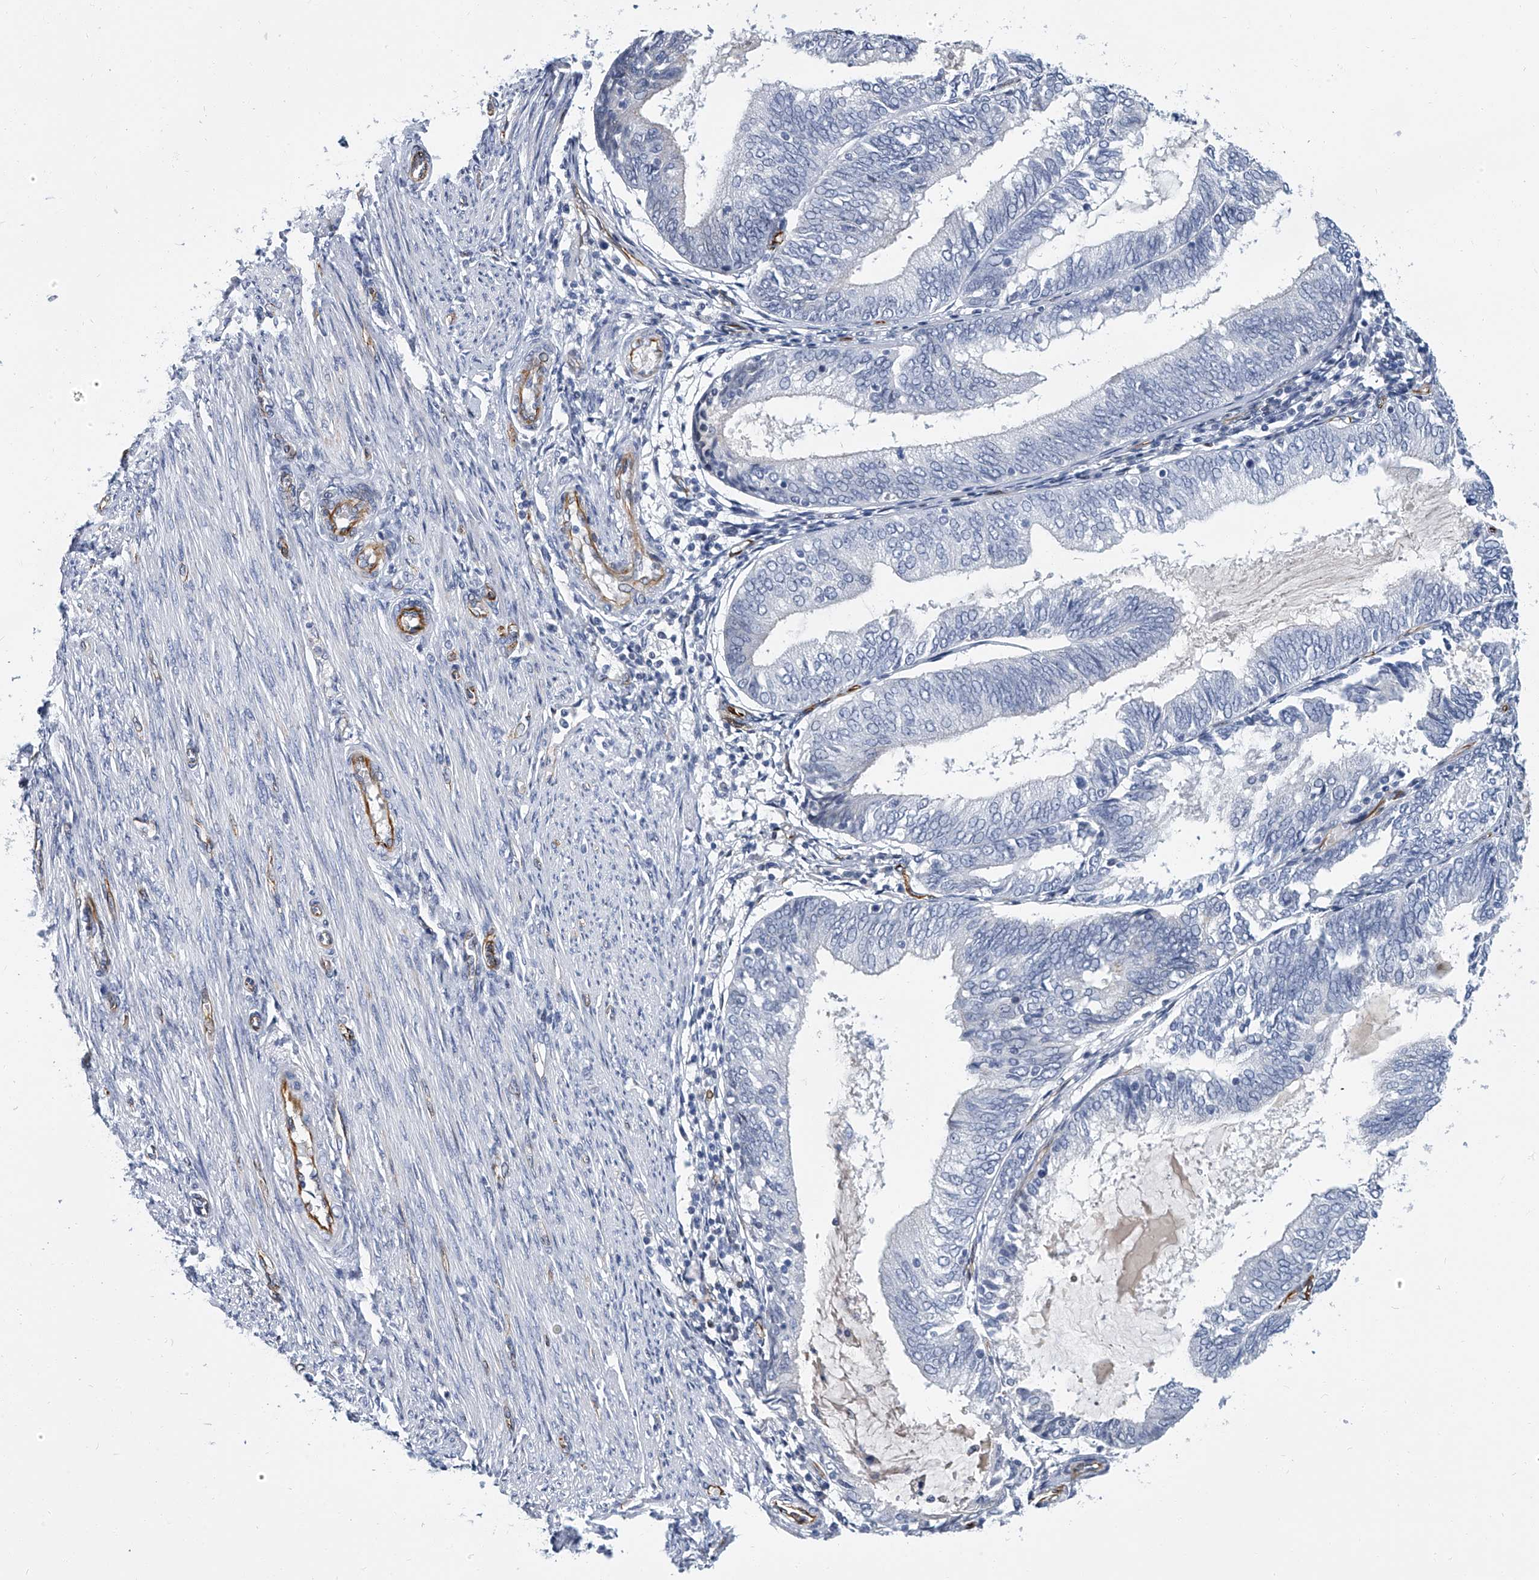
{"staining": {"intensity": "negative", "quantity": "none", "location": "none"}, "tissue": "endometrial cancer", "cell_type": "Tumor cells", "image_type": "cancer", "snomed": [{"axis": "morphology", "description": "Adenocarcinoma, NOS"}, {"axis": "topography", "description": "Endometrium"}], "caption": "There is no significant expression in tumor cells of endometrial cancer.", "gene": "KIRREL1", "patient": {"sex": "female", "age": 81}}